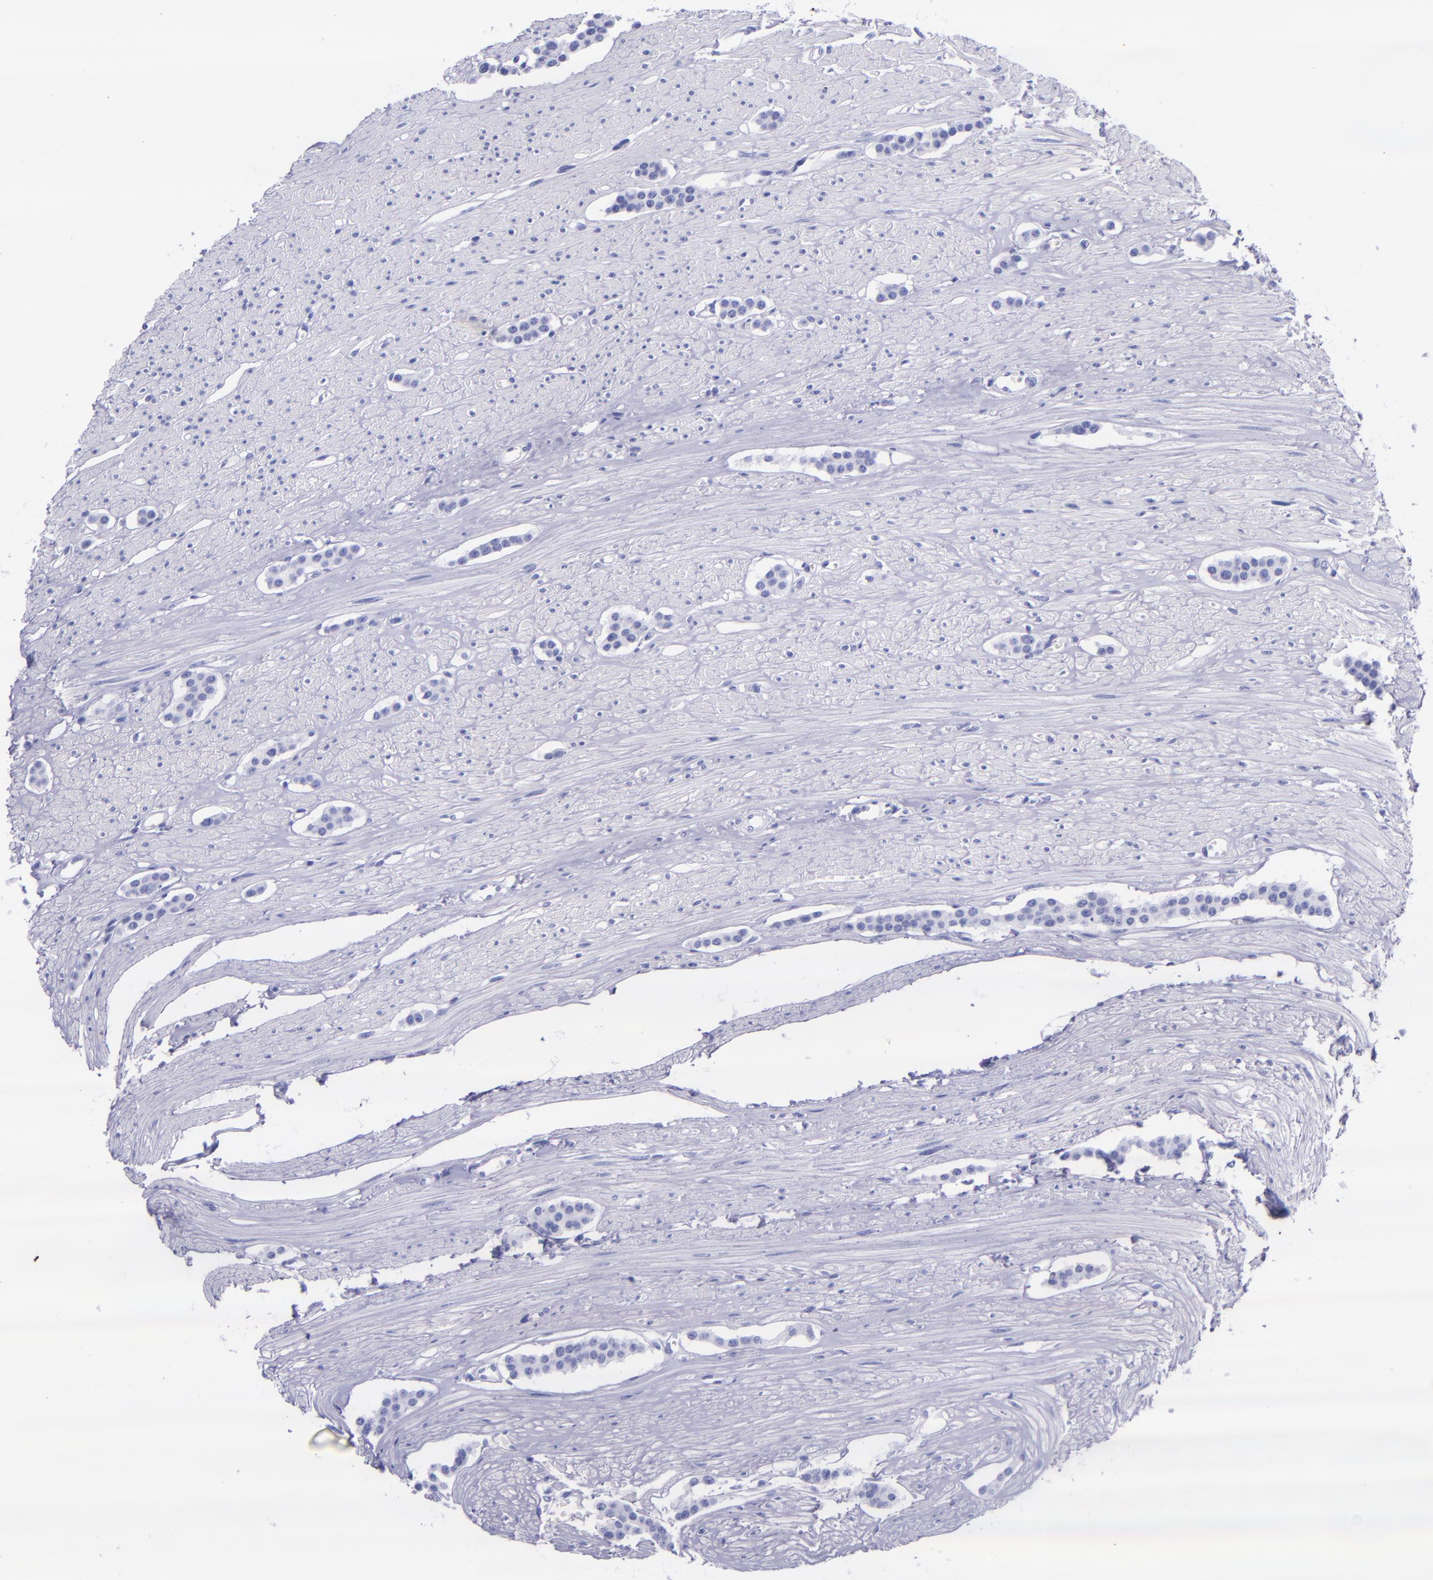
{"staining": {"intensity": "negative", "quantity": "none", "location": "none"}, "tissue": "carcinoid", "cell_type": "Tumor cells", "image_type": "cancer", "snomed": [{"axis": "morphology", "description": "Carcinoid, malignant, NOS"}, {"axis": "topography", "description": "Small intestine"}], "caption": "Image shows no significant protein expression in tumor cells of carcinoid. The staining is performed using DAB (3,3'-diaminobenzidine) brown chromogen with nuclei counter-stained in using hematoxylin.", "gene": "MBP", "patient": {"sex": "male", "age": 60}}